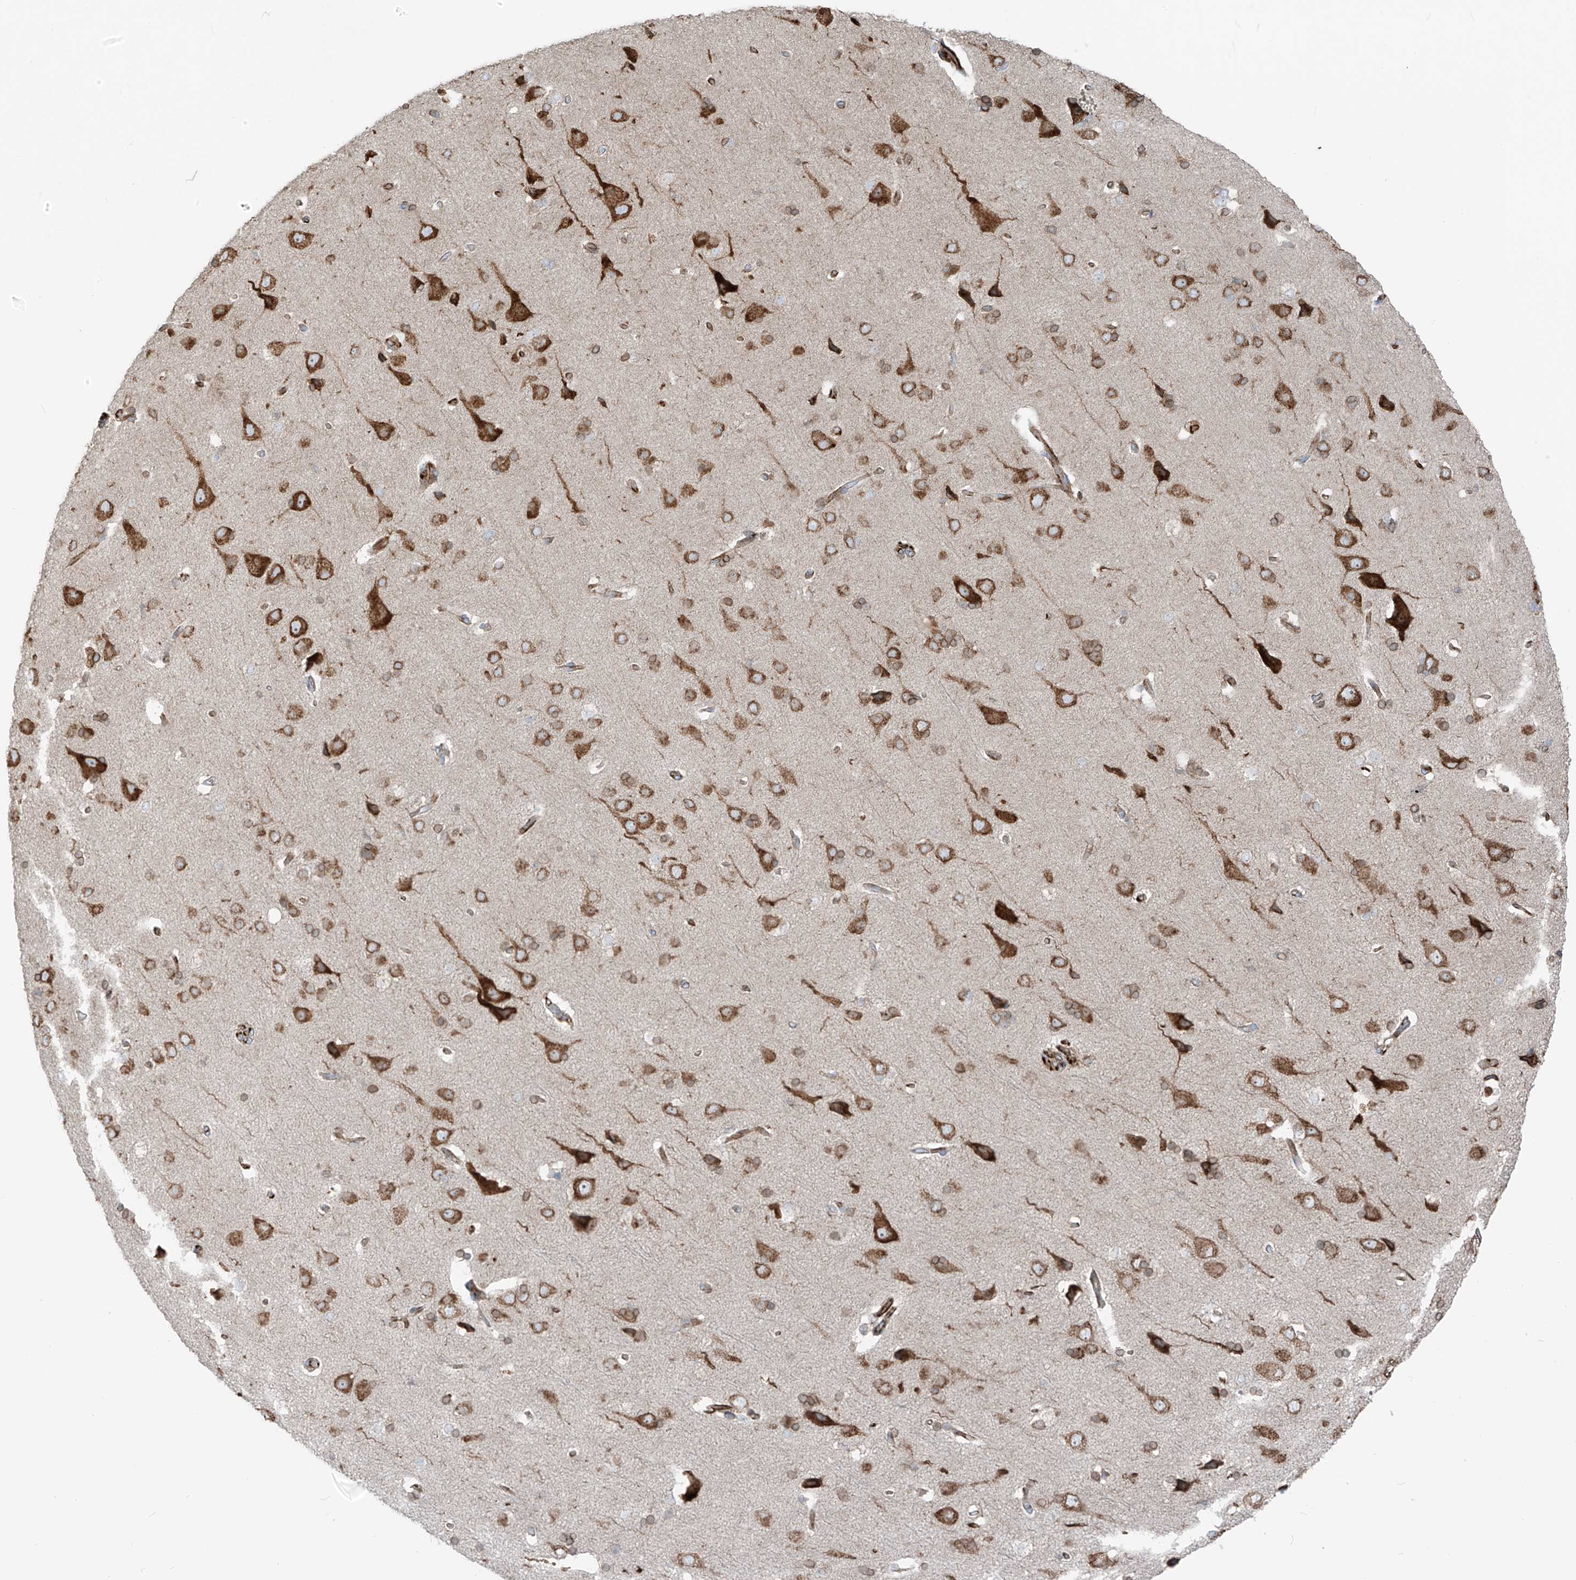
{"staining": {"intensity": "moderate", "quantity": "25%-75%", "location": "cytoplasmic/membranous"}, "tissue": "cerebral cortex", "cell_type": "Endothelial cells", "image_type": "normal", "snomed": [{"axis": "morphology", "description": "Normal tissue, NOS"}, {"axis": "topography", "description": "Cerebral cortex"}], "caption": "Immunohistochemical staining of benign cerebral cortex shows moderate cytoplasmic/membranous protein positivity in approximately 25%-75% of endothelial cells. (Stains: DAB (3,3'-diaminobenzidine) in brown, nuclei in blue, Microscopy: brightfield microscopy at high magnification).", "gene": "ERLEC1", "patient": {"sex": "male", "age": 62}}